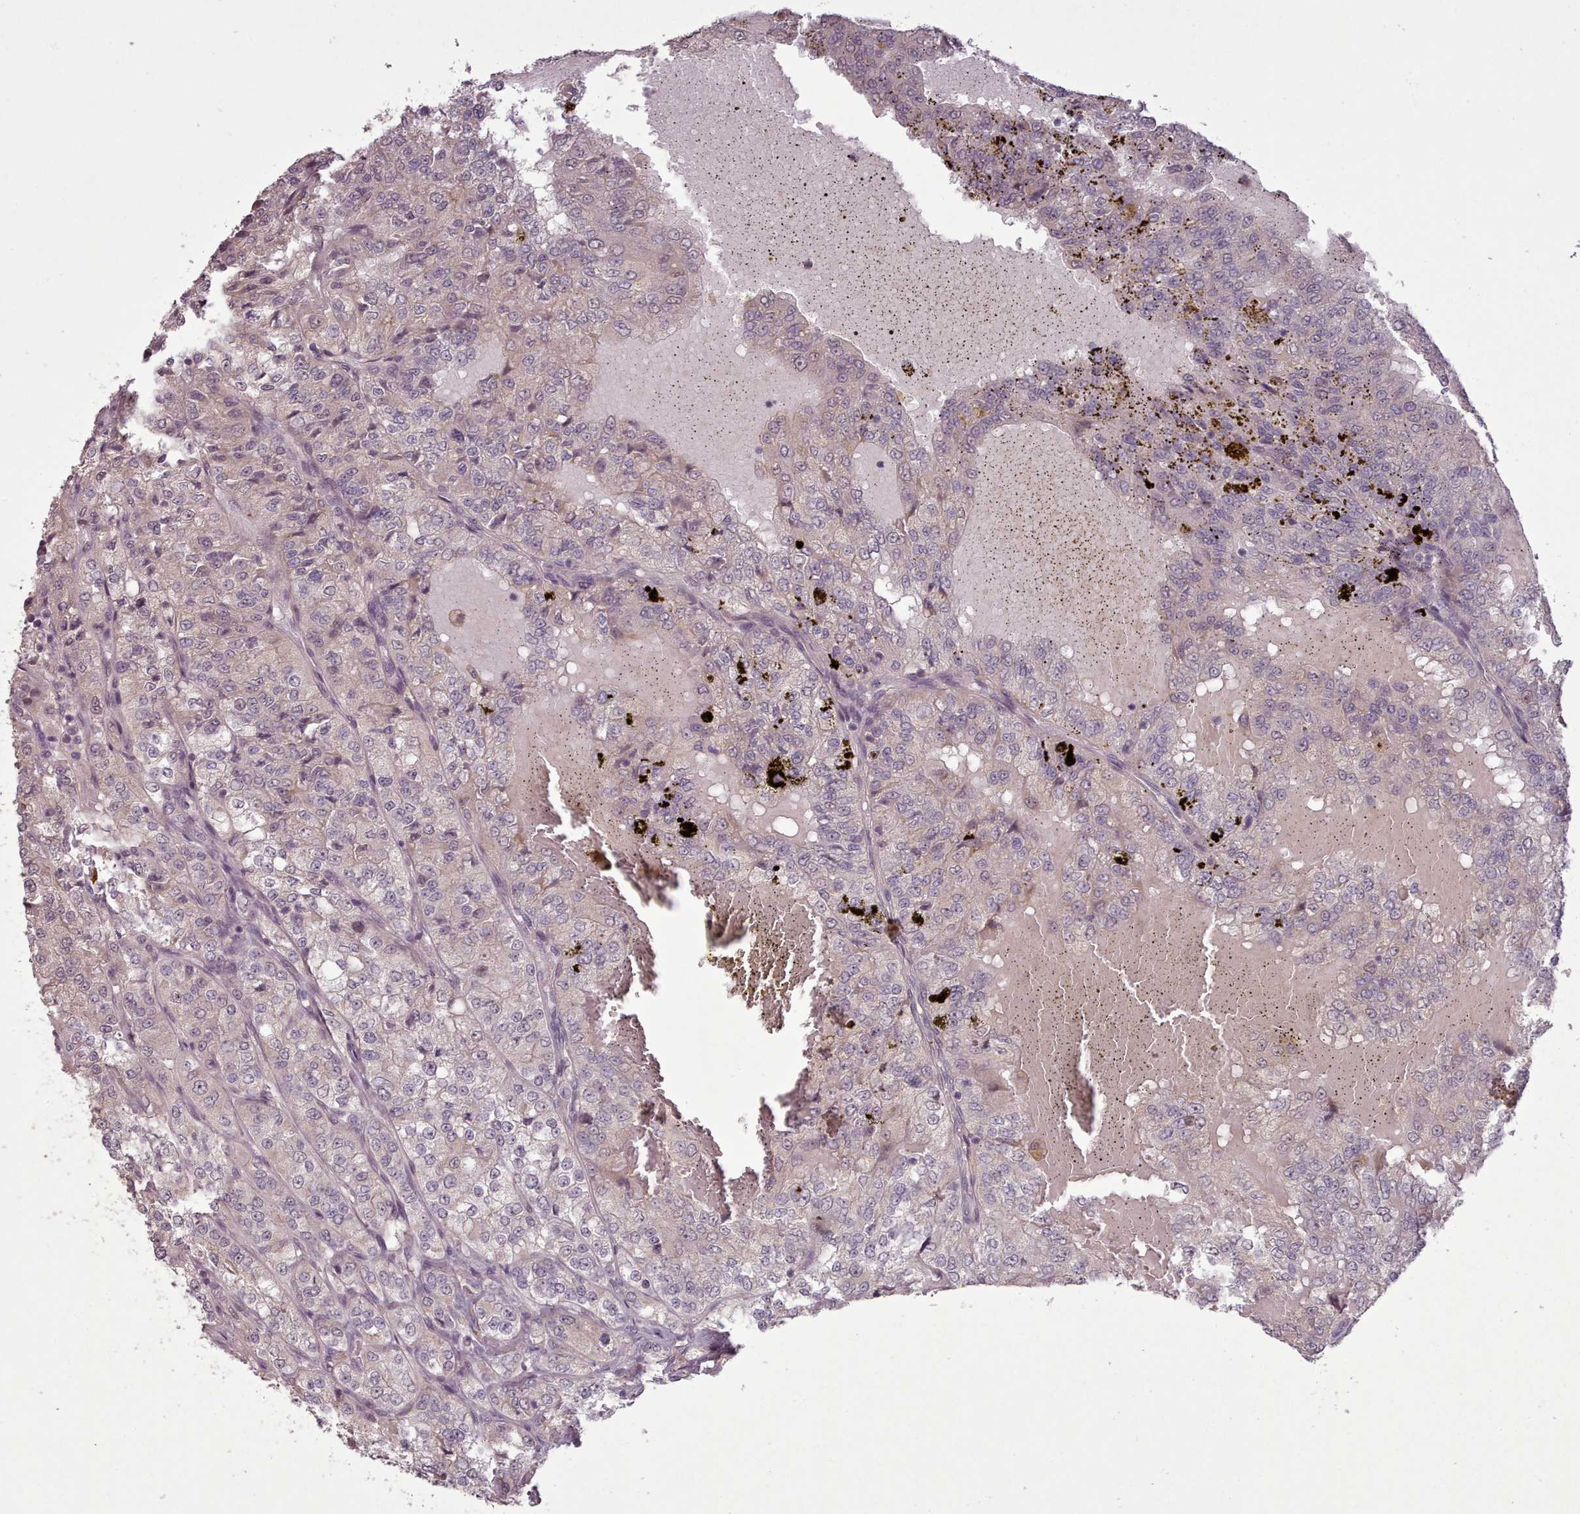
{"staining": {"intensity": "weak", "quantity": "25%-75%", "location": "cytoplasmic/membranous"}, "tissue": "renal cancer", "cell_type": "Tumor cells", "image_type": "cancer", "snomed": [{"axis": "morphology", "description": "Adenocarcinoma, NOS"}, {"axis": "topography", "description": "Kidney"}], "caption": "The photomicrograph reveals immunohistochemical staining of renal adenocarcinoma. There is weak cytoplasmic/membranous positivity is appreciated in about 25%-75% of tumor cells.", "gene": "CDC6", "patient": {"sex": "female", "age": 63}}